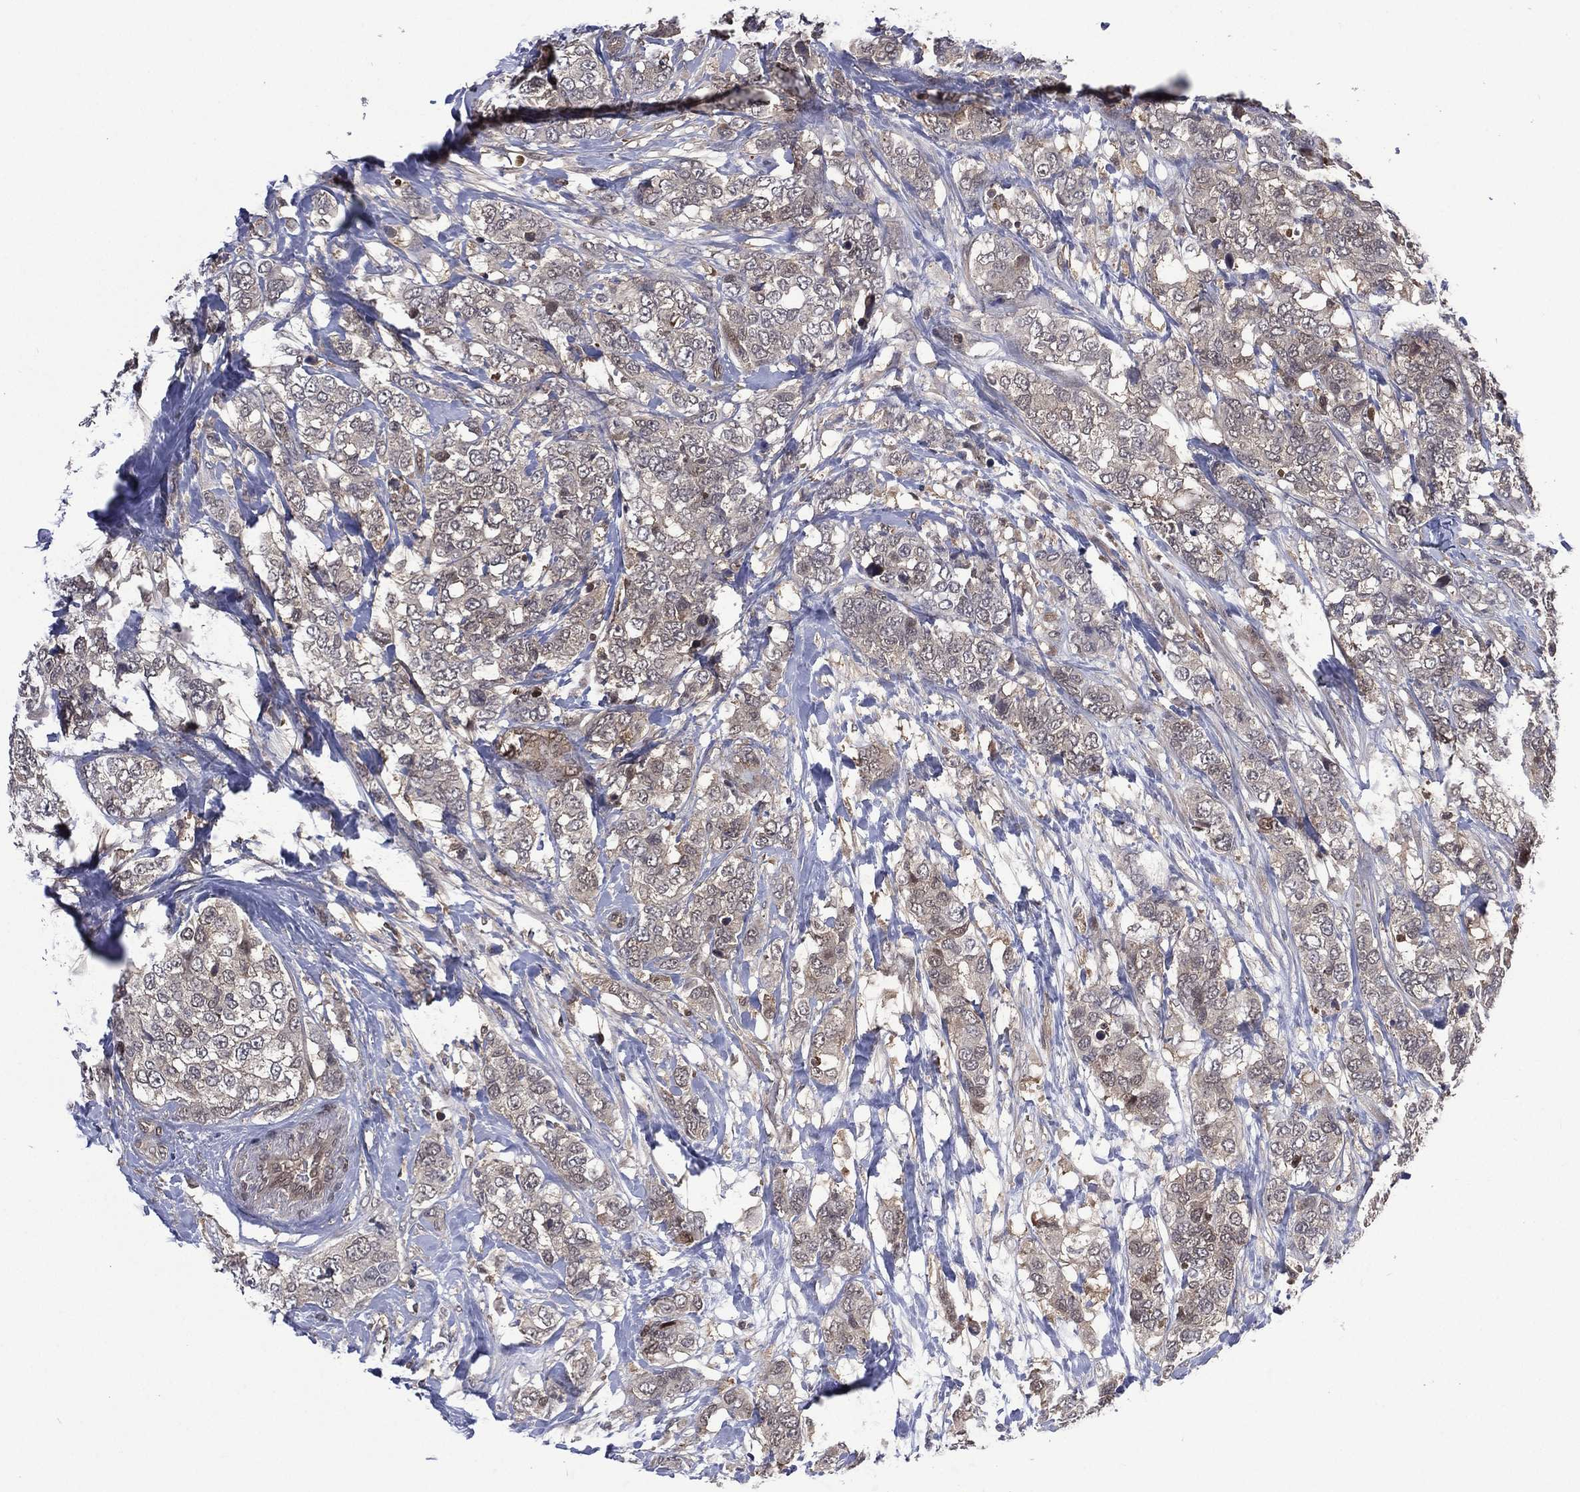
{"staining": {"intensity": "weak", "quantity": "<25%", "location": "cytoplasmic/membranous,nuclear"}, "tissue": "breast cancer", "cell_type": "Tumor cells", "image_type": "cancer", "snomed": [{"axis": "morphology", "description": "Lobular carcinoma"}, {"axis": "topography", "description": "Breast"}], "caption": "This is an immunohistochemistry micrograph of human breast lobular carcinoma. There is no positivity in tumor cells.", "gene": "MTAP", "patient": {"sex": "female", "age": 59}}